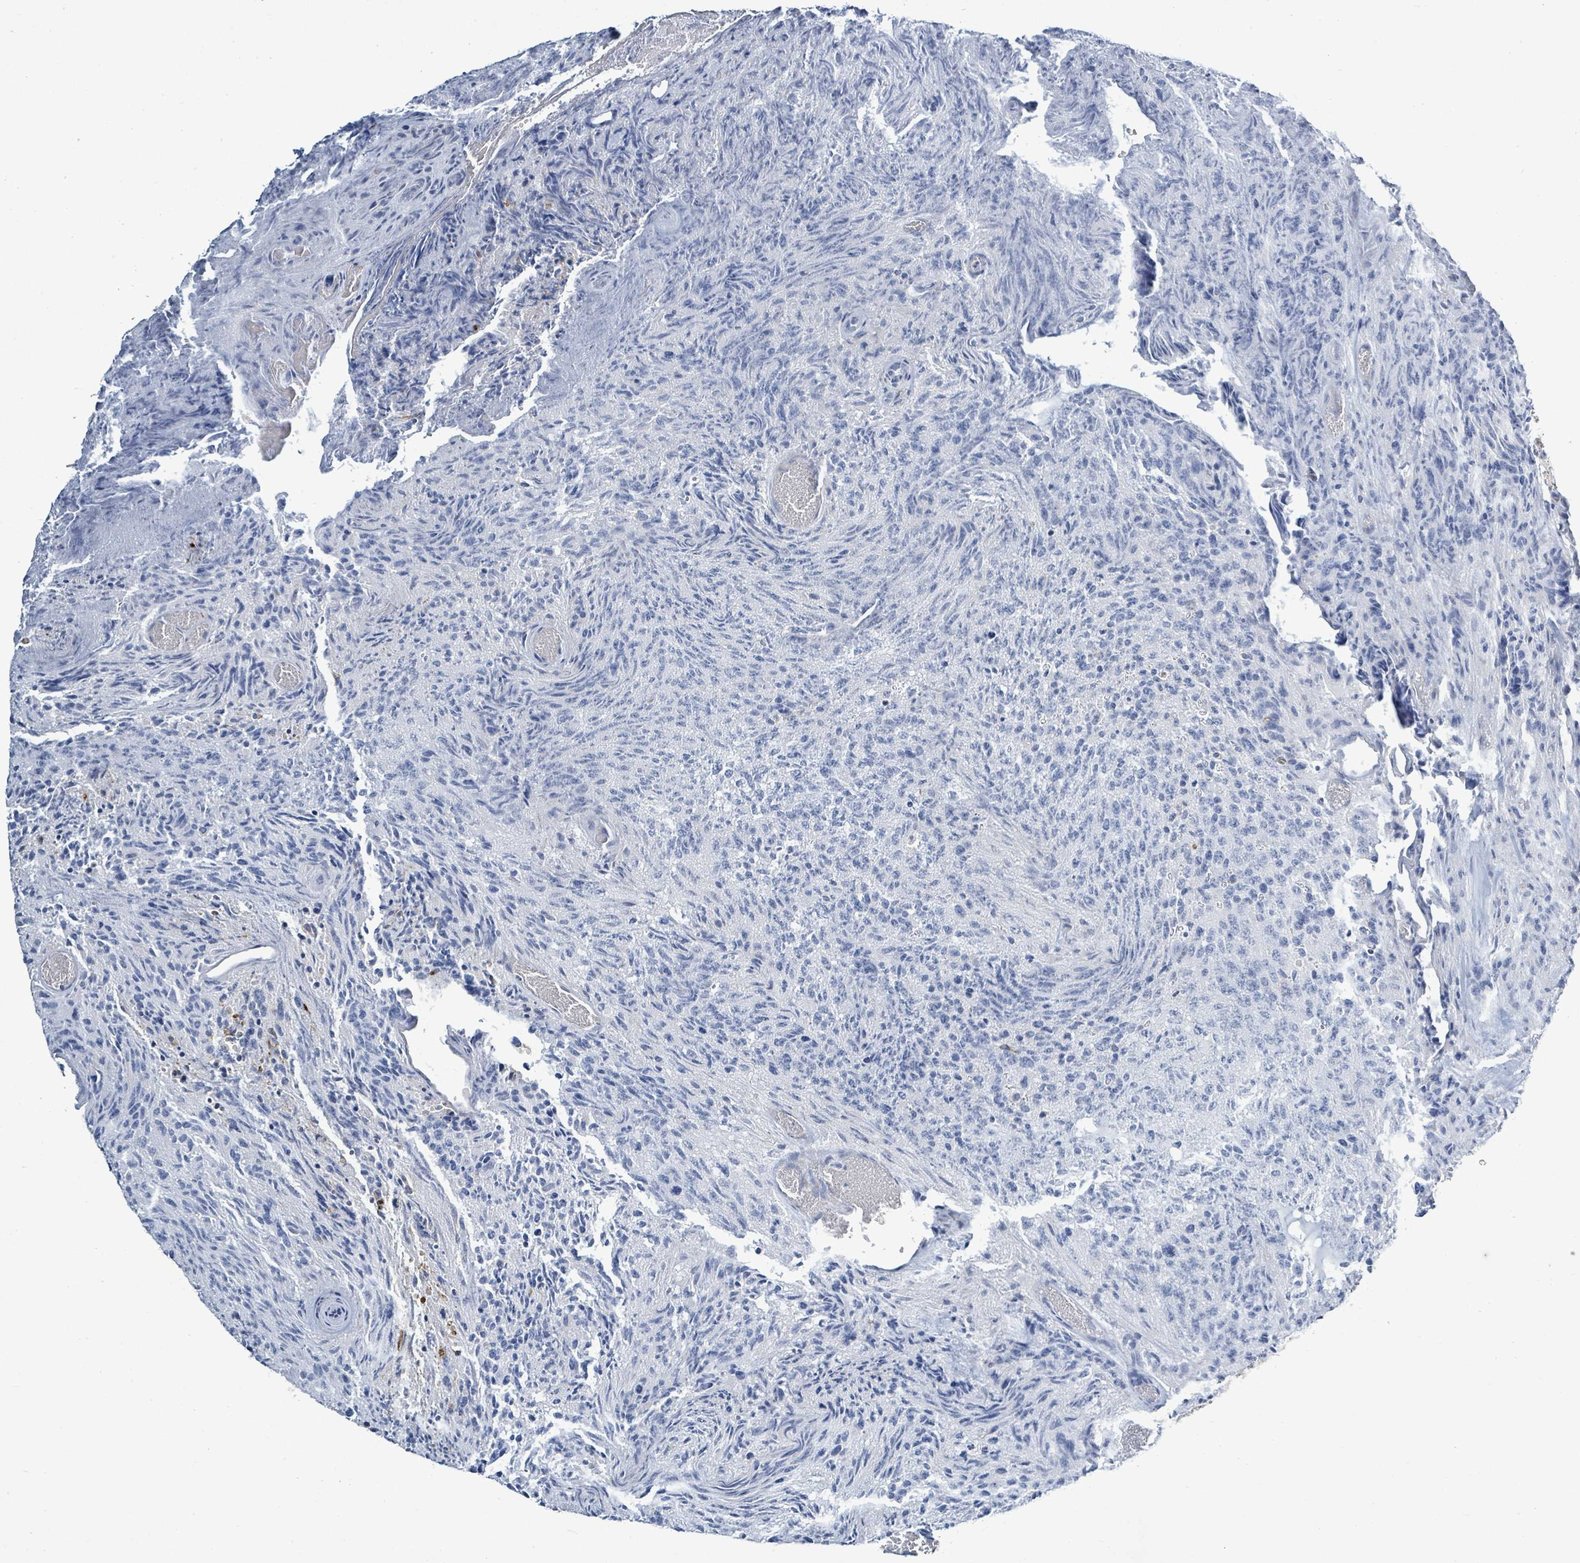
{"staining": {"intensity": "negative", "quantity": "none", "location": "none"}, "tissue": "glioma", "cell_type": "Tumor cells", "image_type": "cancer", "snomed": [{"axis": "morphology", "description": "Glioma, malignant, High grade"}, {"axis": "topography", "description": "Brain"}], "caption": "Tumor cells are negative for brown protein staining in malignant glioma (high-grade).", "gene": "SIRPB1", "patient": {"sex": "male", "age": 36}}